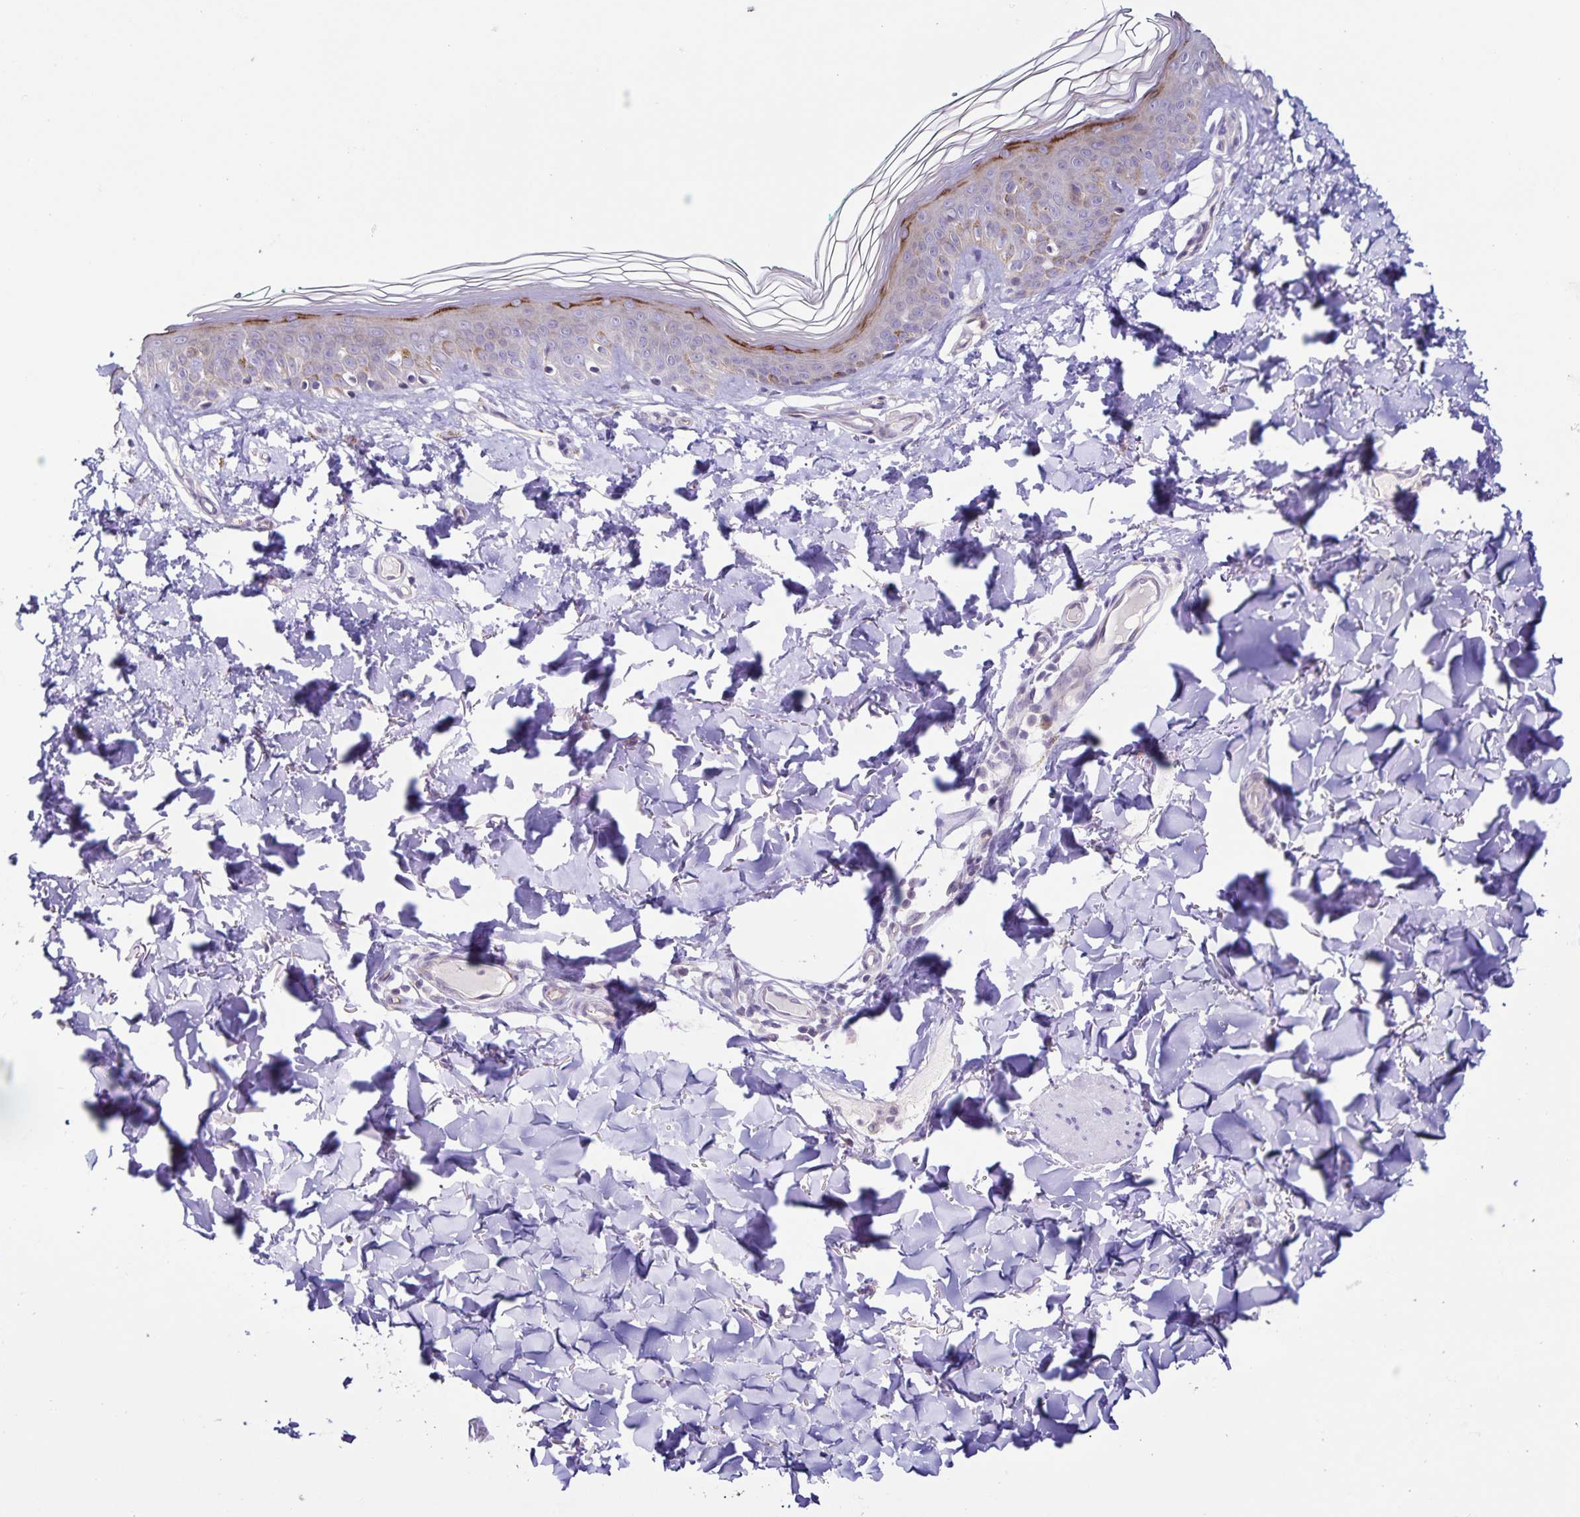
{"staining": {"intensity": "negative", "quantity": "none", "location": "none"}, "tissue": "skin", "cell_type": "Fibroblasts", "image_type": "normal", "snomed": [{"axis": "morphology", "description": "Normal tissue, NOS"}, {"axis": "topography", "description": "Skin"}, {"axis": "topography", "description": "Peripheral nerve tissue"}], "caption": "Image shows no significant protein staining in fibroblasts of benign skin.", "gene": "RNFT2", "patient": {"sex": "female", "age": 45}}